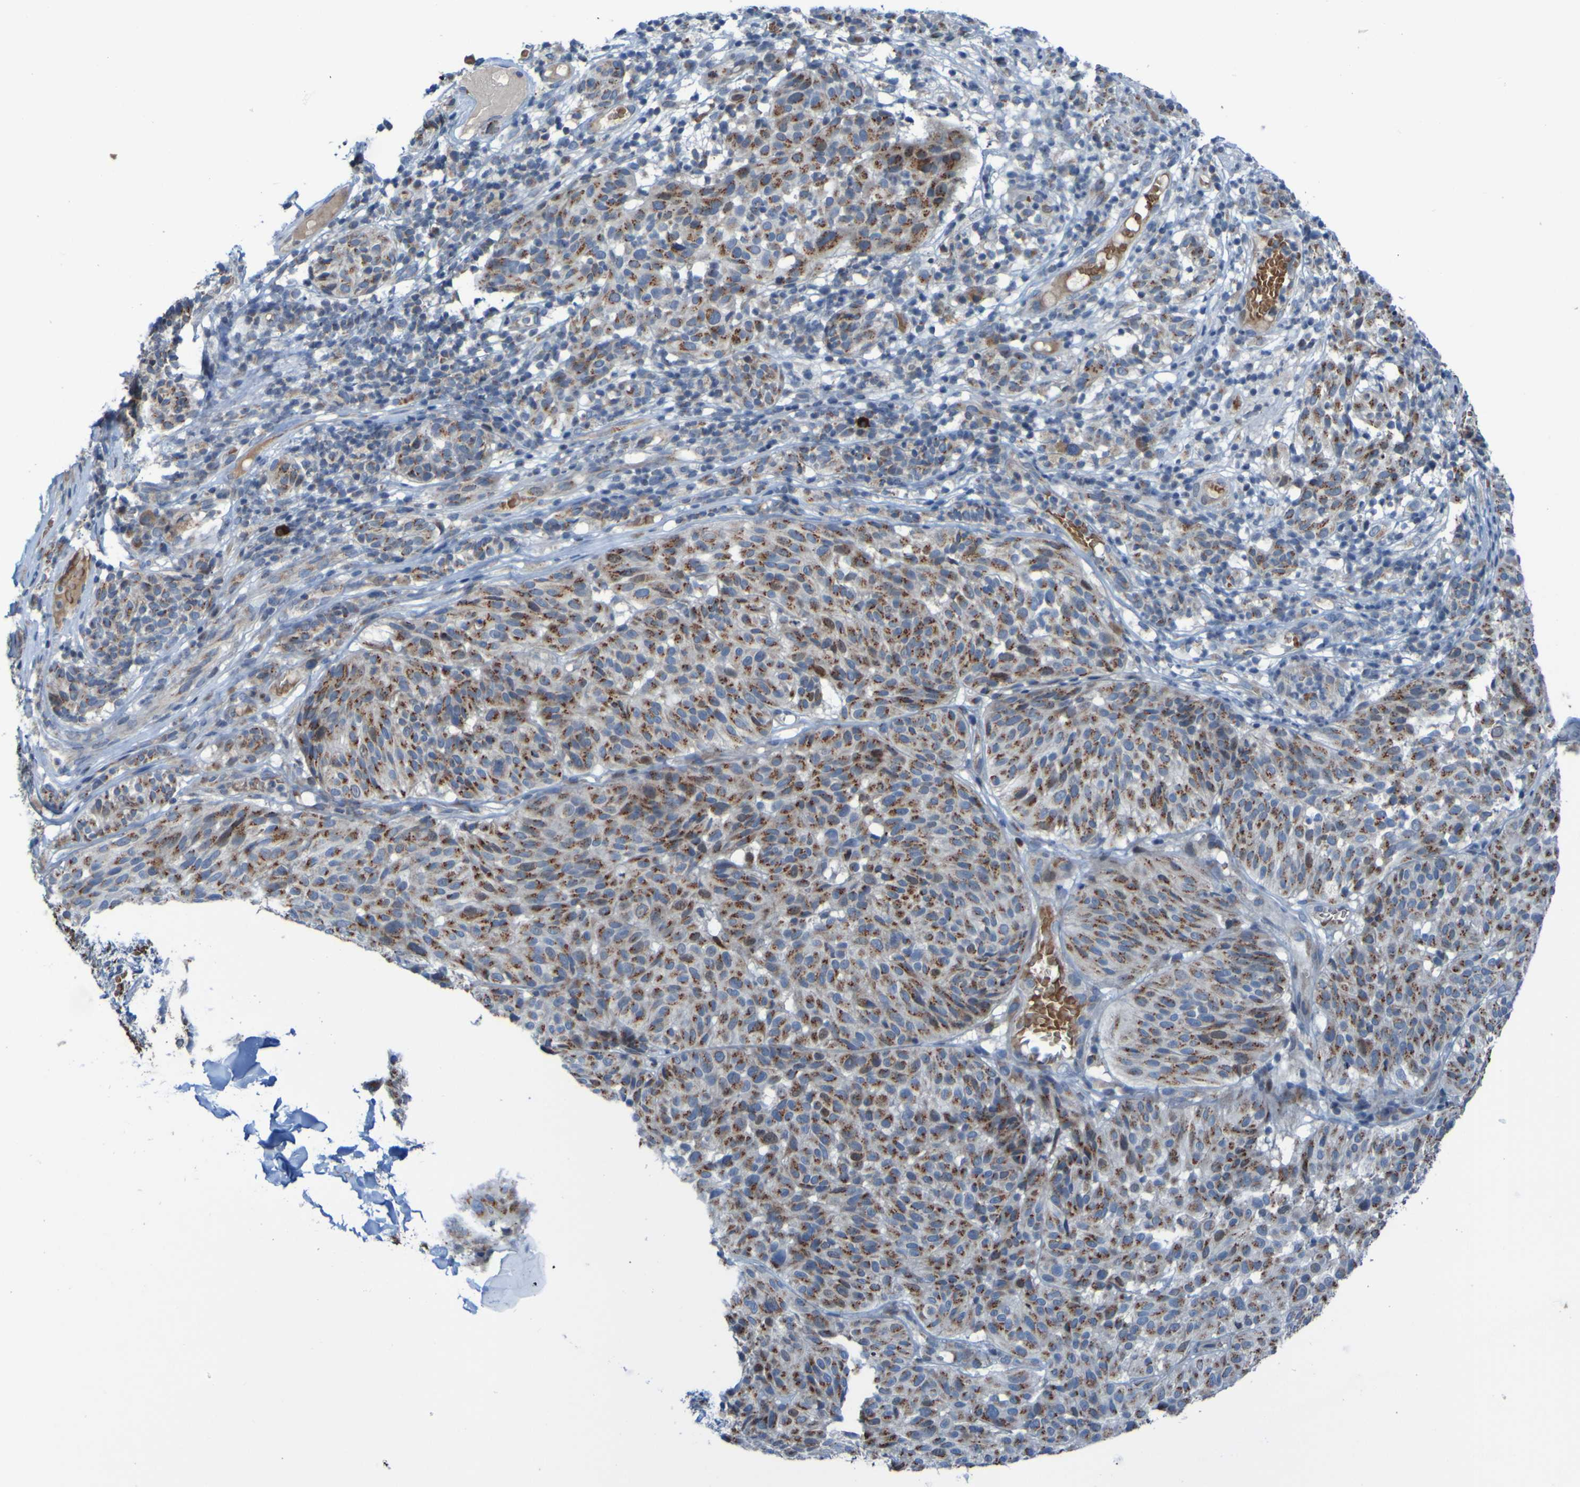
{"staining": {"intensity": "moderate", "quantity": ">75%", "location": "cytoplasmic/membranous"}, "tissue": "melanoma", "cell_type": "Tumor cells", "image_type": "cancer", "snomed": [{"axis": "morphology", "description": "Malignant melanoma, NOS"}, {"axis": "topography", "description": "Skin"}], "caption": "Immunohistochemical staining of melanoma shows medium levels of moderate cytoplasmic/membranous protein positivity in approximately >75% of tumor cells.", "gene": "UNG", "patient": {"sex": "female", "age": 46}}